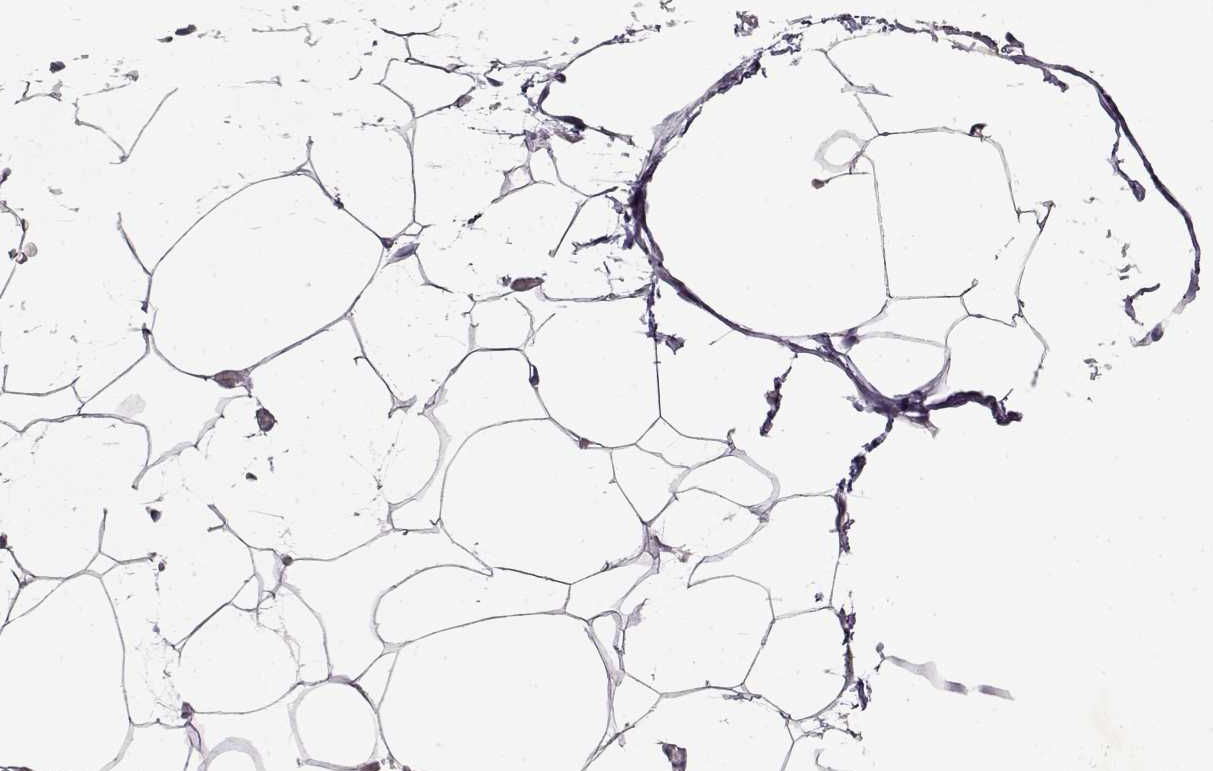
{"staining": {"intensity": "negative", "quantity": "none", "location": "none"}, "tissue": "adipose tissue", "cell_type": "Adipocytes", "image_type": "normal", "snomed": [{"axis": "morphology", "description": "Normal tissue, NOS"}, {"axis": "topography", "description": "Adipose tissue"}], "caption": "IHC image of benign human adipose tissue stained for a protein (brown), which exhibits no expression in adipocytes. The staining was performed using DAB to visualize the protein expression in brown, while the nuclei were stained in blue with hematoxylin (Magnification: 20x).", "gene": "SPAG17", "patient": {"sex": "male", "age": 57}}